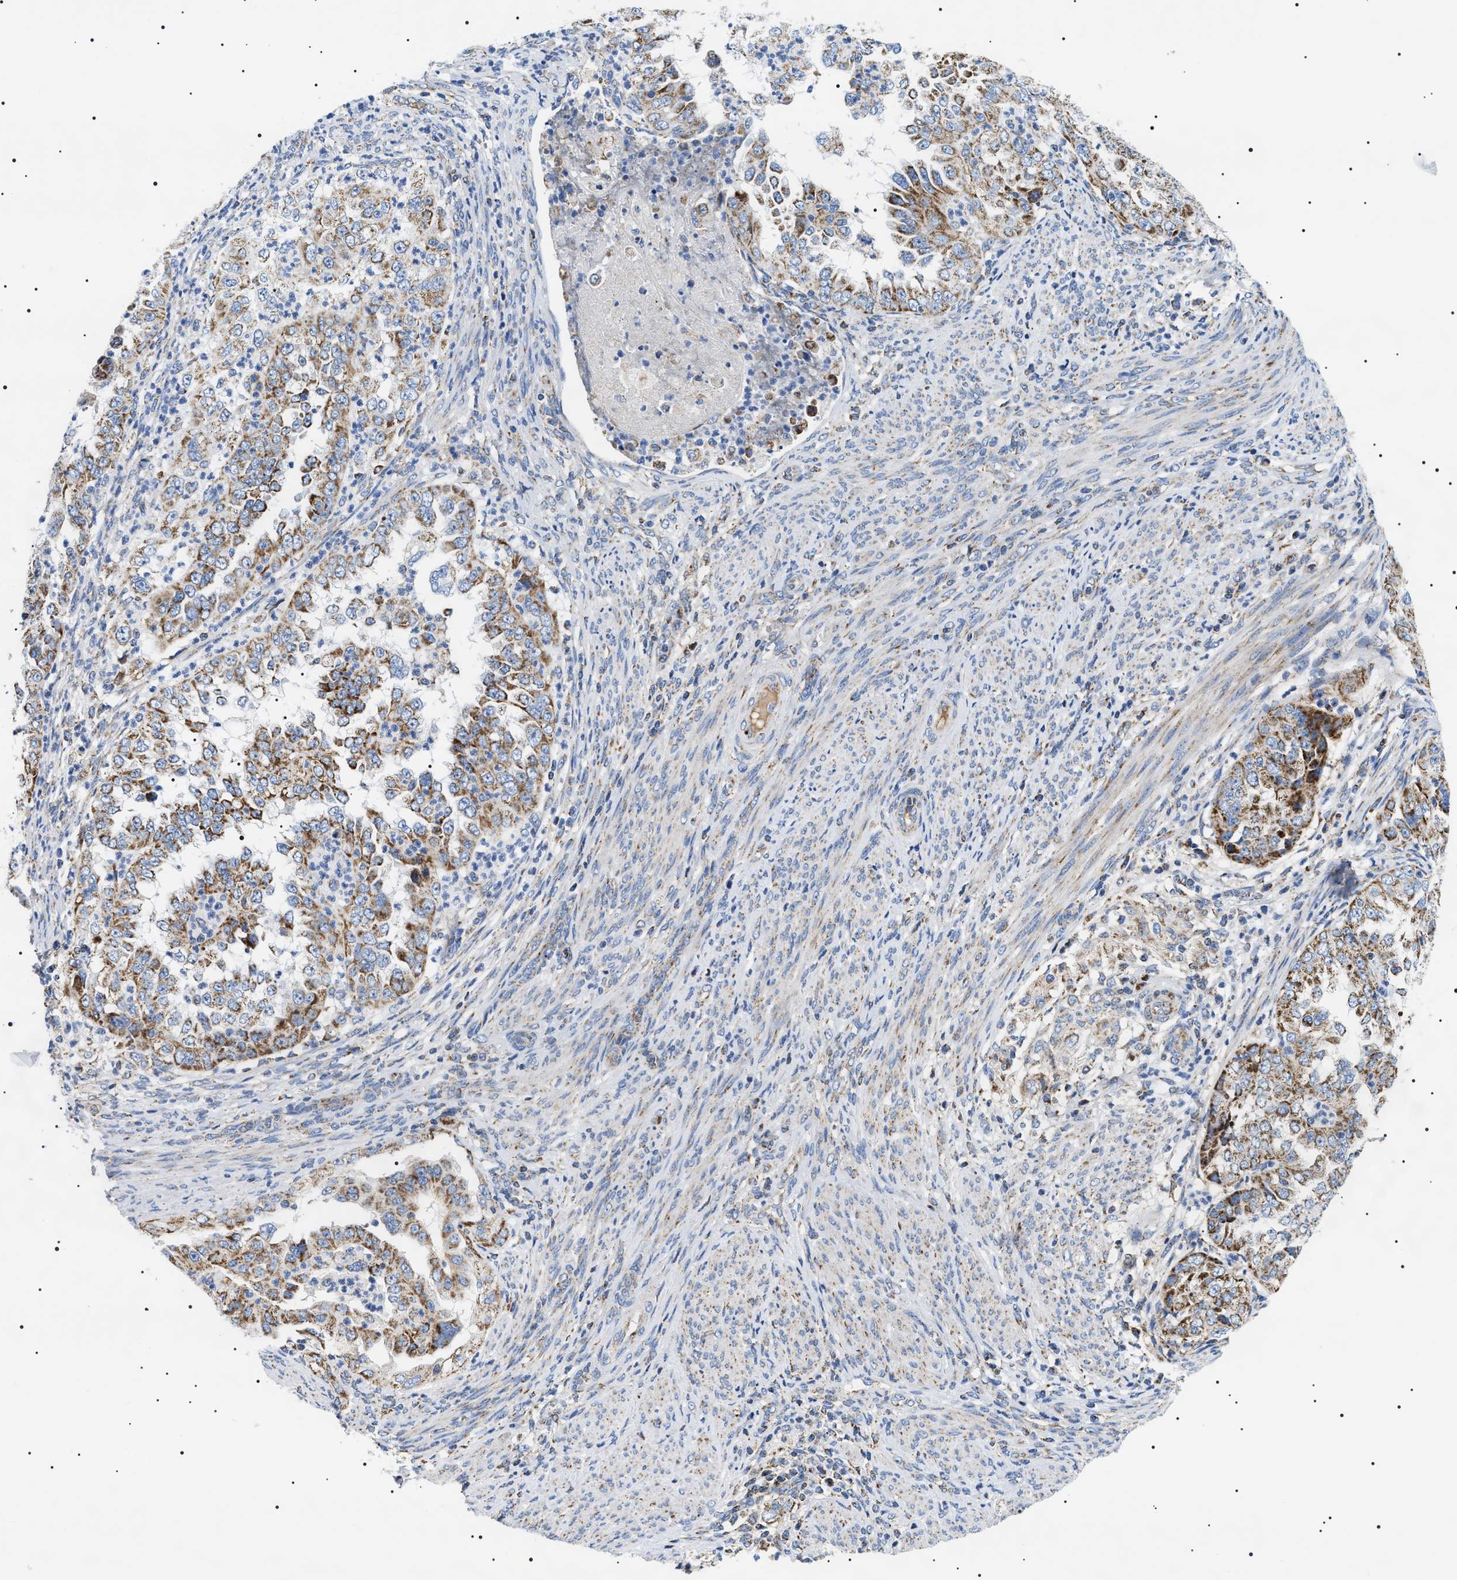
{"staining": {"intensity": "strong", "quantity": "25%-75%", "location": "cytoplasmic/membranous"}, "tissue": "endometrial cancer", "cell_type": "Tumor cells", "image_type": "cancer", "snomed": [{"axis": "morphology", "description": "Adenocarcinoma, NOS"}, {"axis": "topography", "description": "Endometrium"}], "caption": "Tumor cells display high levels of strong cytoplasmic/membranous staining in approximately 25%-75% of cells in endometrial cancer. (brown staining indicates protein expression, while blue staining denotes nuclei).", "gene": "OXSM", "patient": {"sex": "female", "age": 85}}